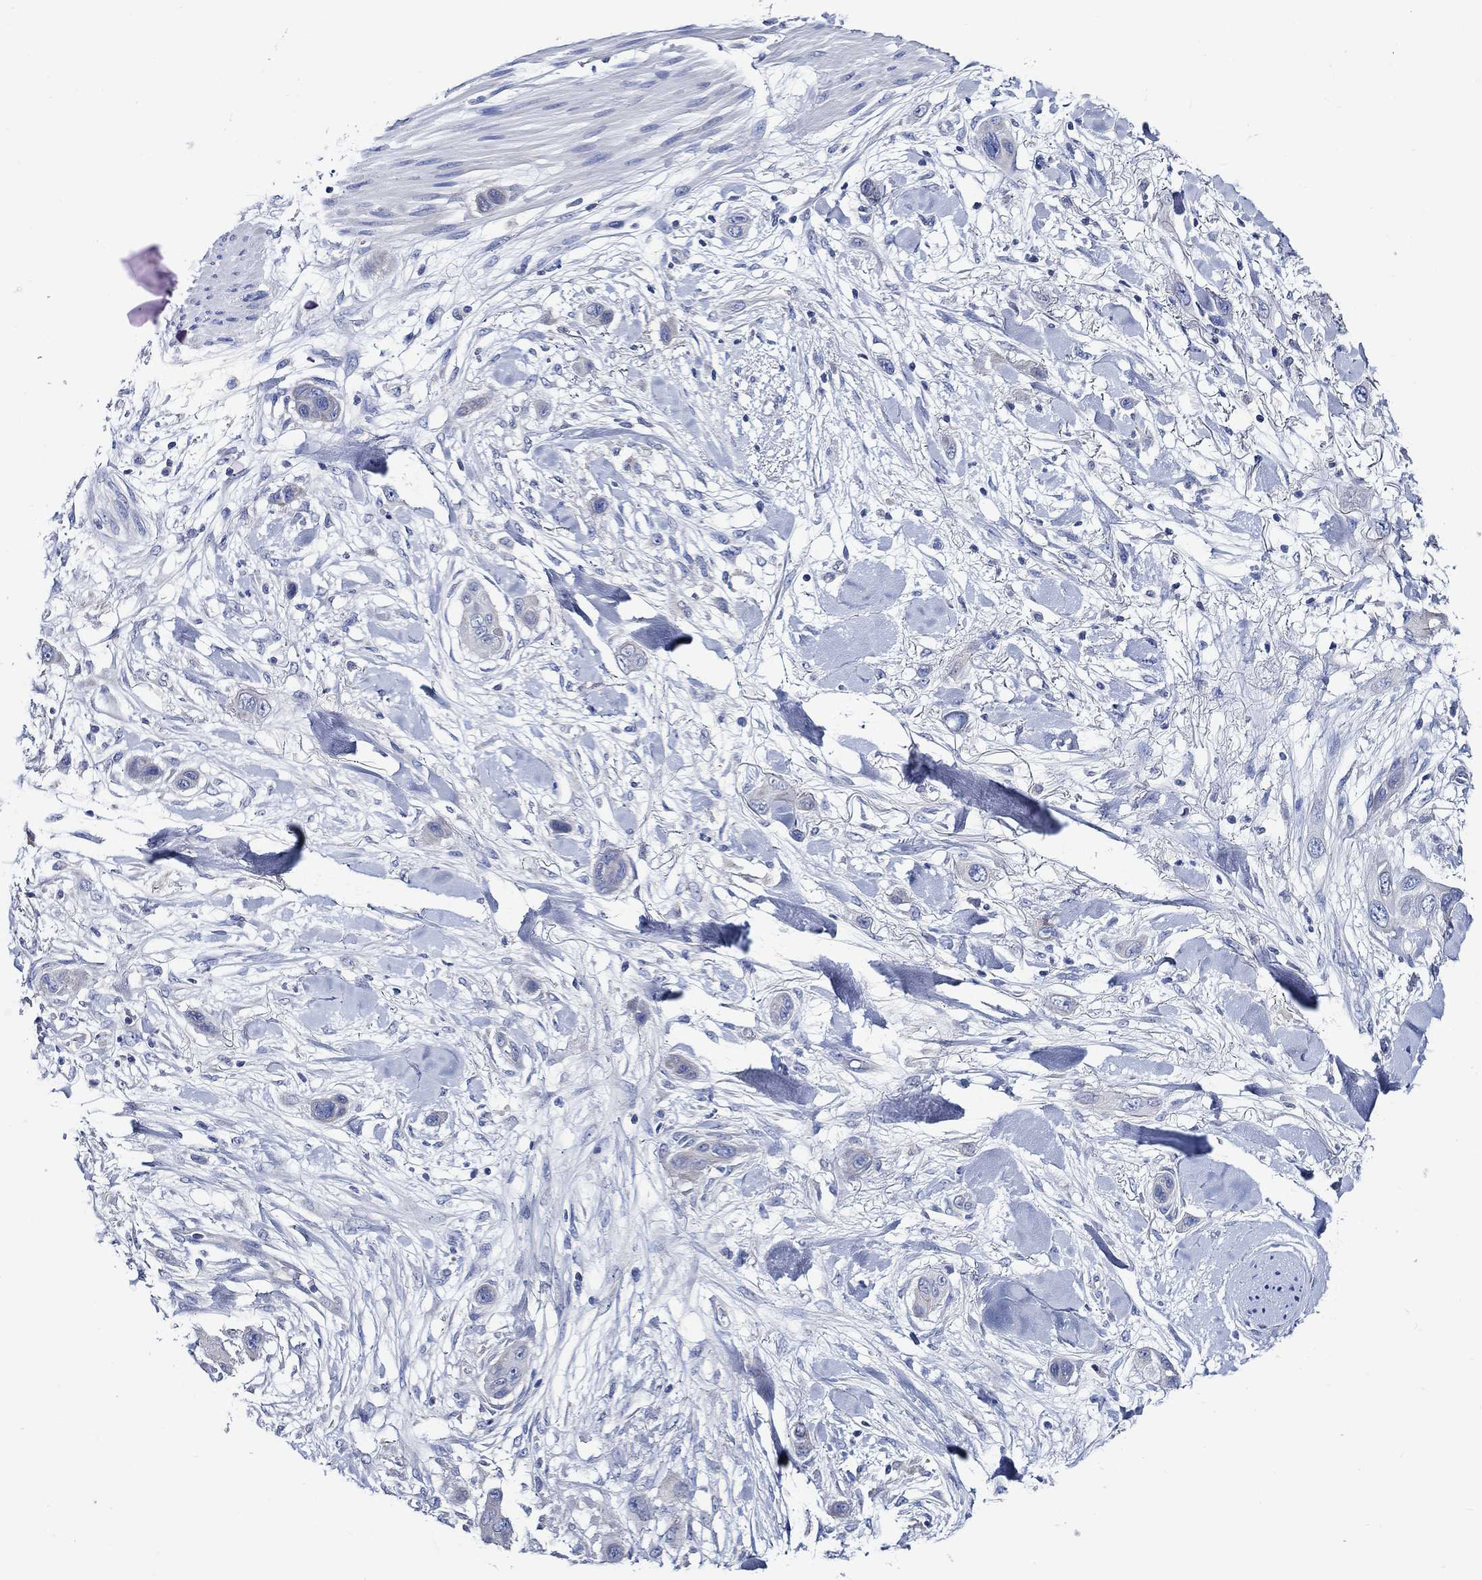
{"staining": {"intensity": "negative", "quantity": "none", "location": "none"}, "tissue": "skin cancer", "cell_type": "Tumor cells", "image_type": "cancer", "snomed": [{"axis": "morphology", "description": "Squamous cell carcinoma, NOS"}, {"axis": "topography", "description": "Skin"}], "caption": "Skin squamous cell carcinoma was stained to show a protein in brown. There is no significant expression in tumor cells.", "gene": "SKOR1", "patient": {"sex": "male", "age": 79}}